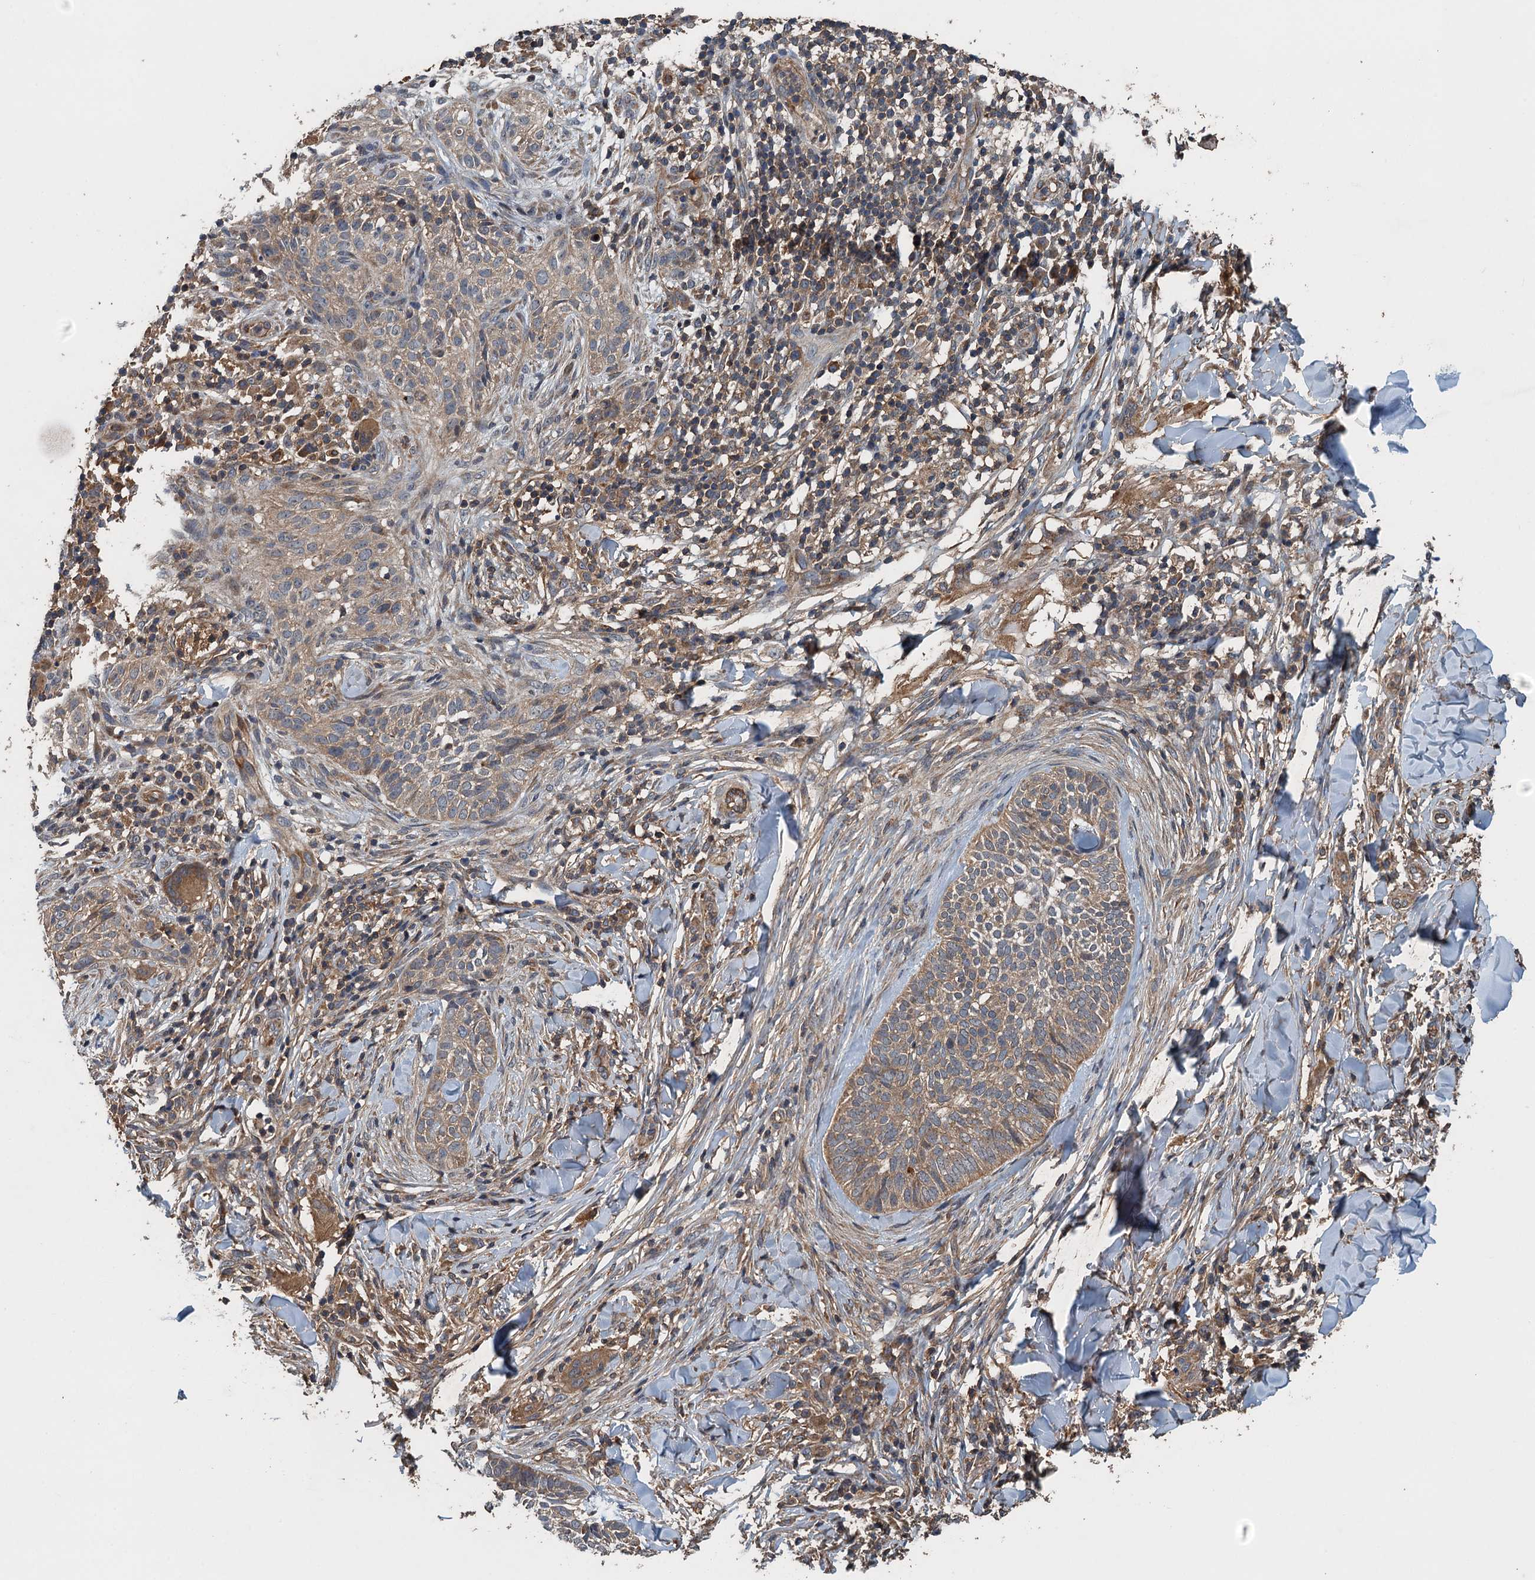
{"staining": {"intensity": "weak", "quantity": ">75%", "location": "cytoplasmic/membranous"}, "tissue": "skin cancer", "cell_type": "Tumor cells", "image_type": "cancer", "snomed": [{"axis": "morphology", "description": "Normal tissue, NOS"}, {"axis": "morphology", "description": "Basal cell carcinoma"}, {"axis": "topography", "description": "Skin"}], "caption": "Skin cancer (basal cell carcinoma) was stained to show a protein in brown. There is low levels of weak cytoplasmic/membranous staining in about >75% of tumor cells.", "gene": "BORCS5", "patient": {"sex": "male", "age": 67}}